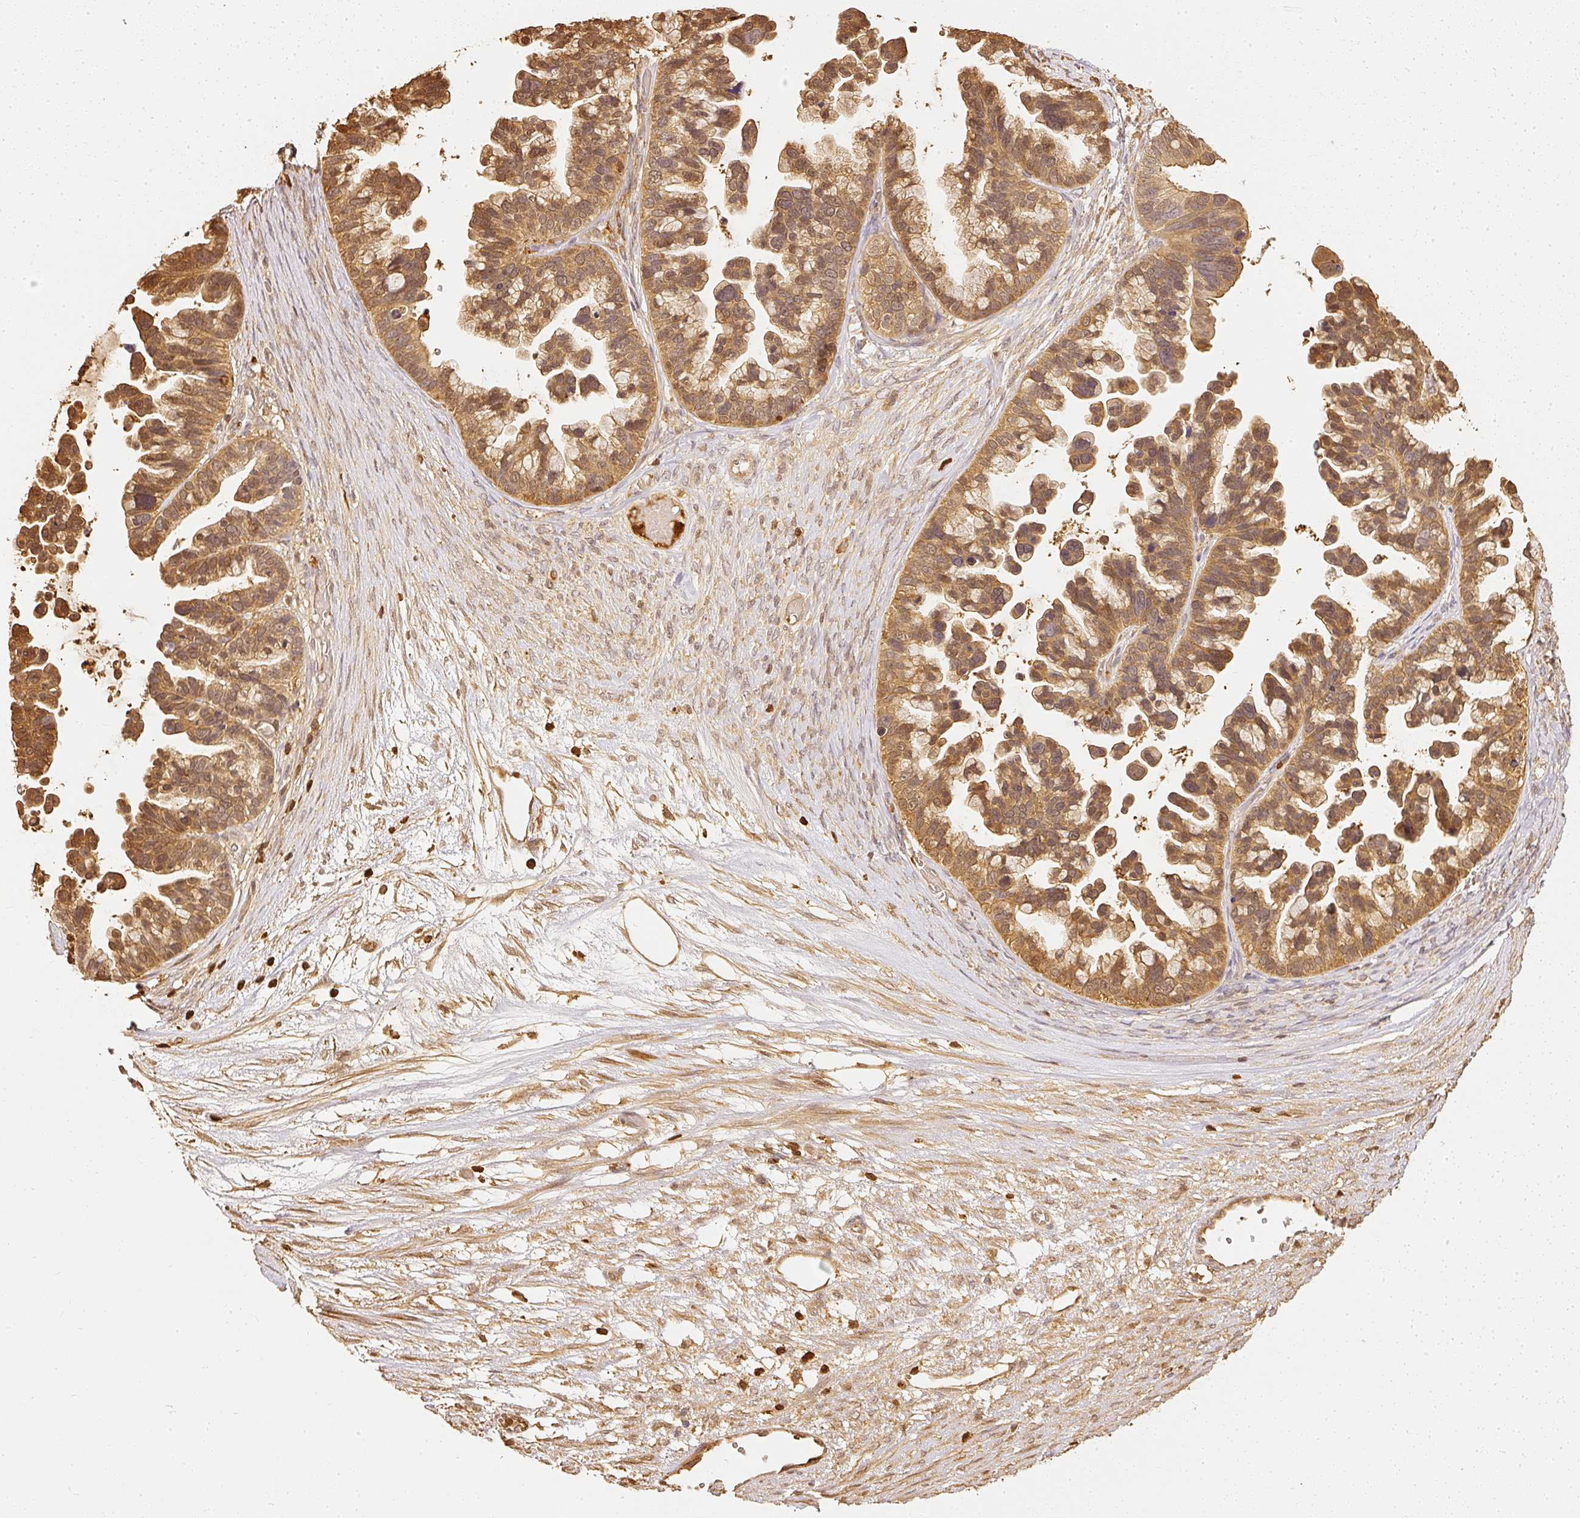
{"staining": {"intensity": "moderate", "quantity": ">75%", "location": "cytoplasmic/membranous"}, "tissue": "ovarian cancer", "cell_type": "Tumor cells", "image_type": "cancer", "snomed": [{"axis": "morphology", "description": "Cystadenocarcinoma, serous, NOS"}, {"axis": "topography", "description": "Ovary"}], "caption": "Ovarian cancer stained with a protein marker displays moderate staining in tumor cells.", "gene": "PFN1", "patient": {"sex": "female", "age": 56}}